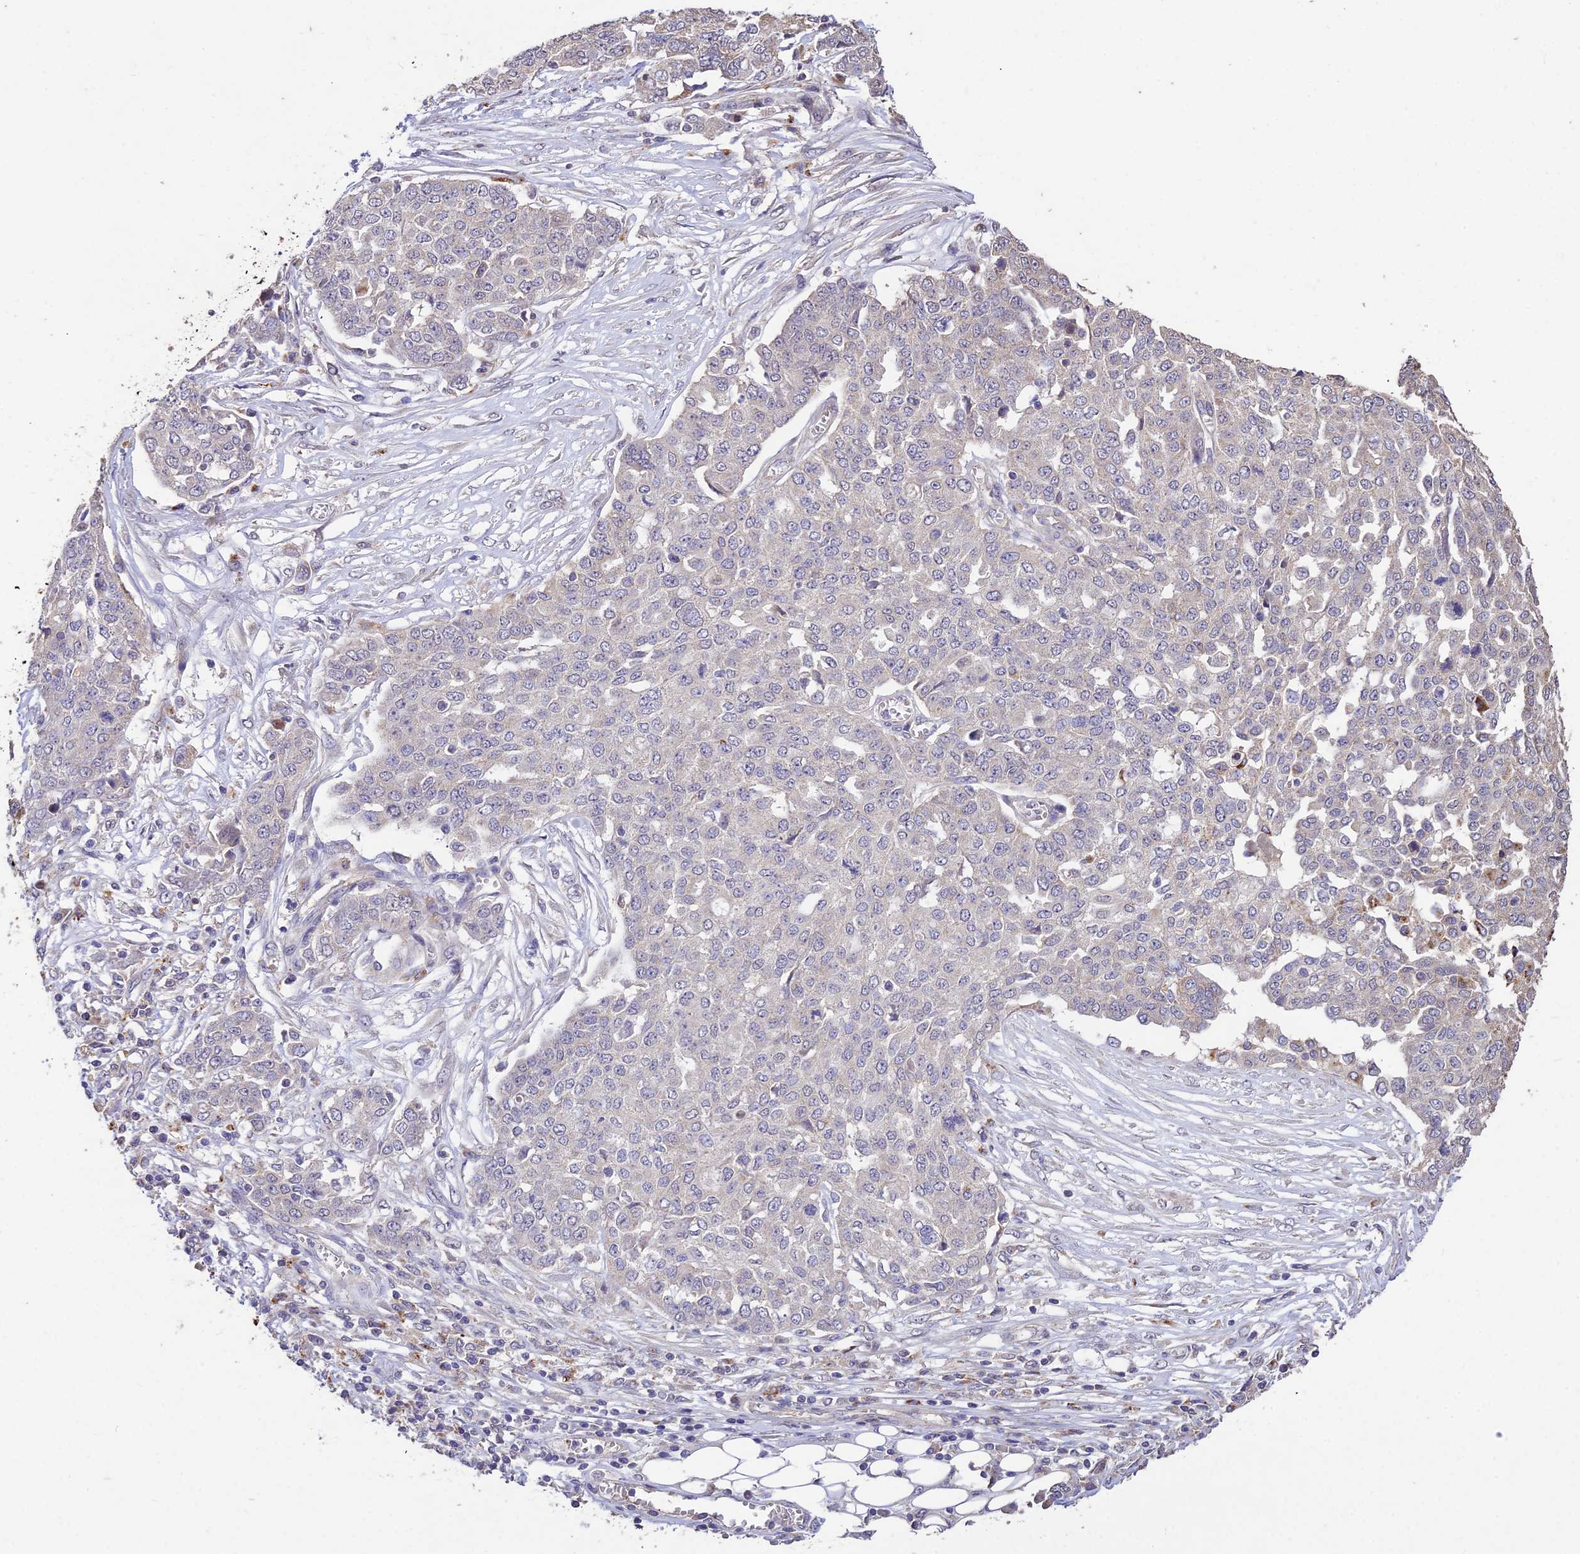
{"staining": {"intensity": "negative", "quantity": "none", "location": "none"}, "tissue": "ovarian cancer", "cell_type": "Tumor cells", "image_type": "cancer", "snomed": [{"axis": "morphology", "description": "Cystadenocarcinoma, serous, NOS"}, {"axis": "topography", "description": "Soft tissue"}, {"axis": "topography", "description": "Ovary"}], "caption": "Tumor cells show no significant staining in serous cystadenocarcinoma (ovarian).", "gene": "SDHD", "patient": {"sex": "female", "age": 57}}